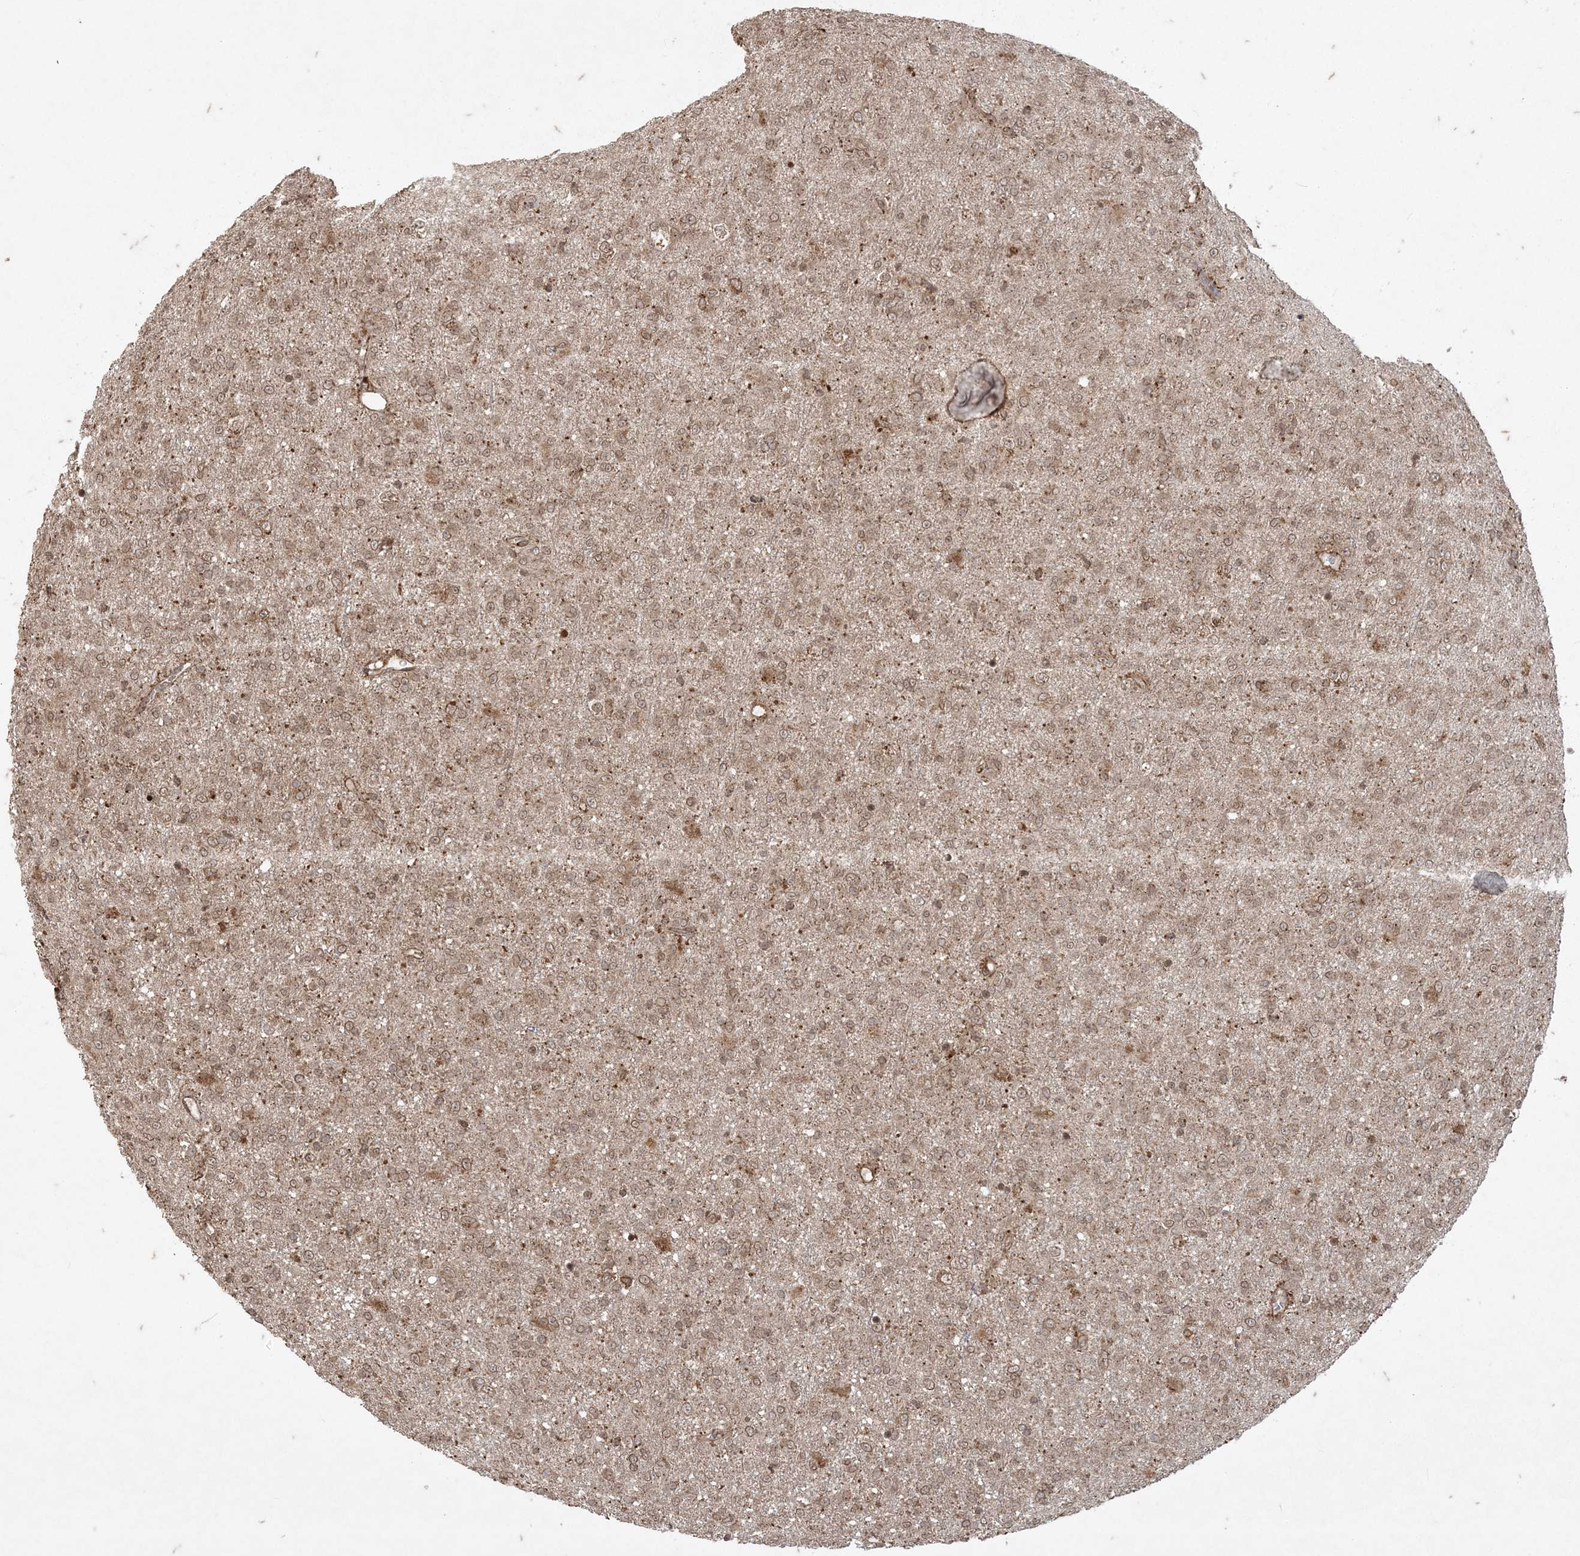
{"staining": {"intensity": "weak", "quantity": "25%-75%", "location": "nuclear"}, "tissue": "glioma", "cell_type": "Tumor cells", "image_type": "cancer", "snomed": [{"axis": "morphology", "description": "Glioma, malignant, Low grade"}, {"axis": "topography", "description": "Brain"}], "caption": "A high-resolution micrograph shows IHC staining of glioma, which reveals weak nuclear positivity in approximately 25%-75% of tumor cells. Immunohistochemistry stains the protein of interest in brown and the nuclei are stained blue.", "gene": "RRAS", "patient": {"sex": "male", "age": 65}}